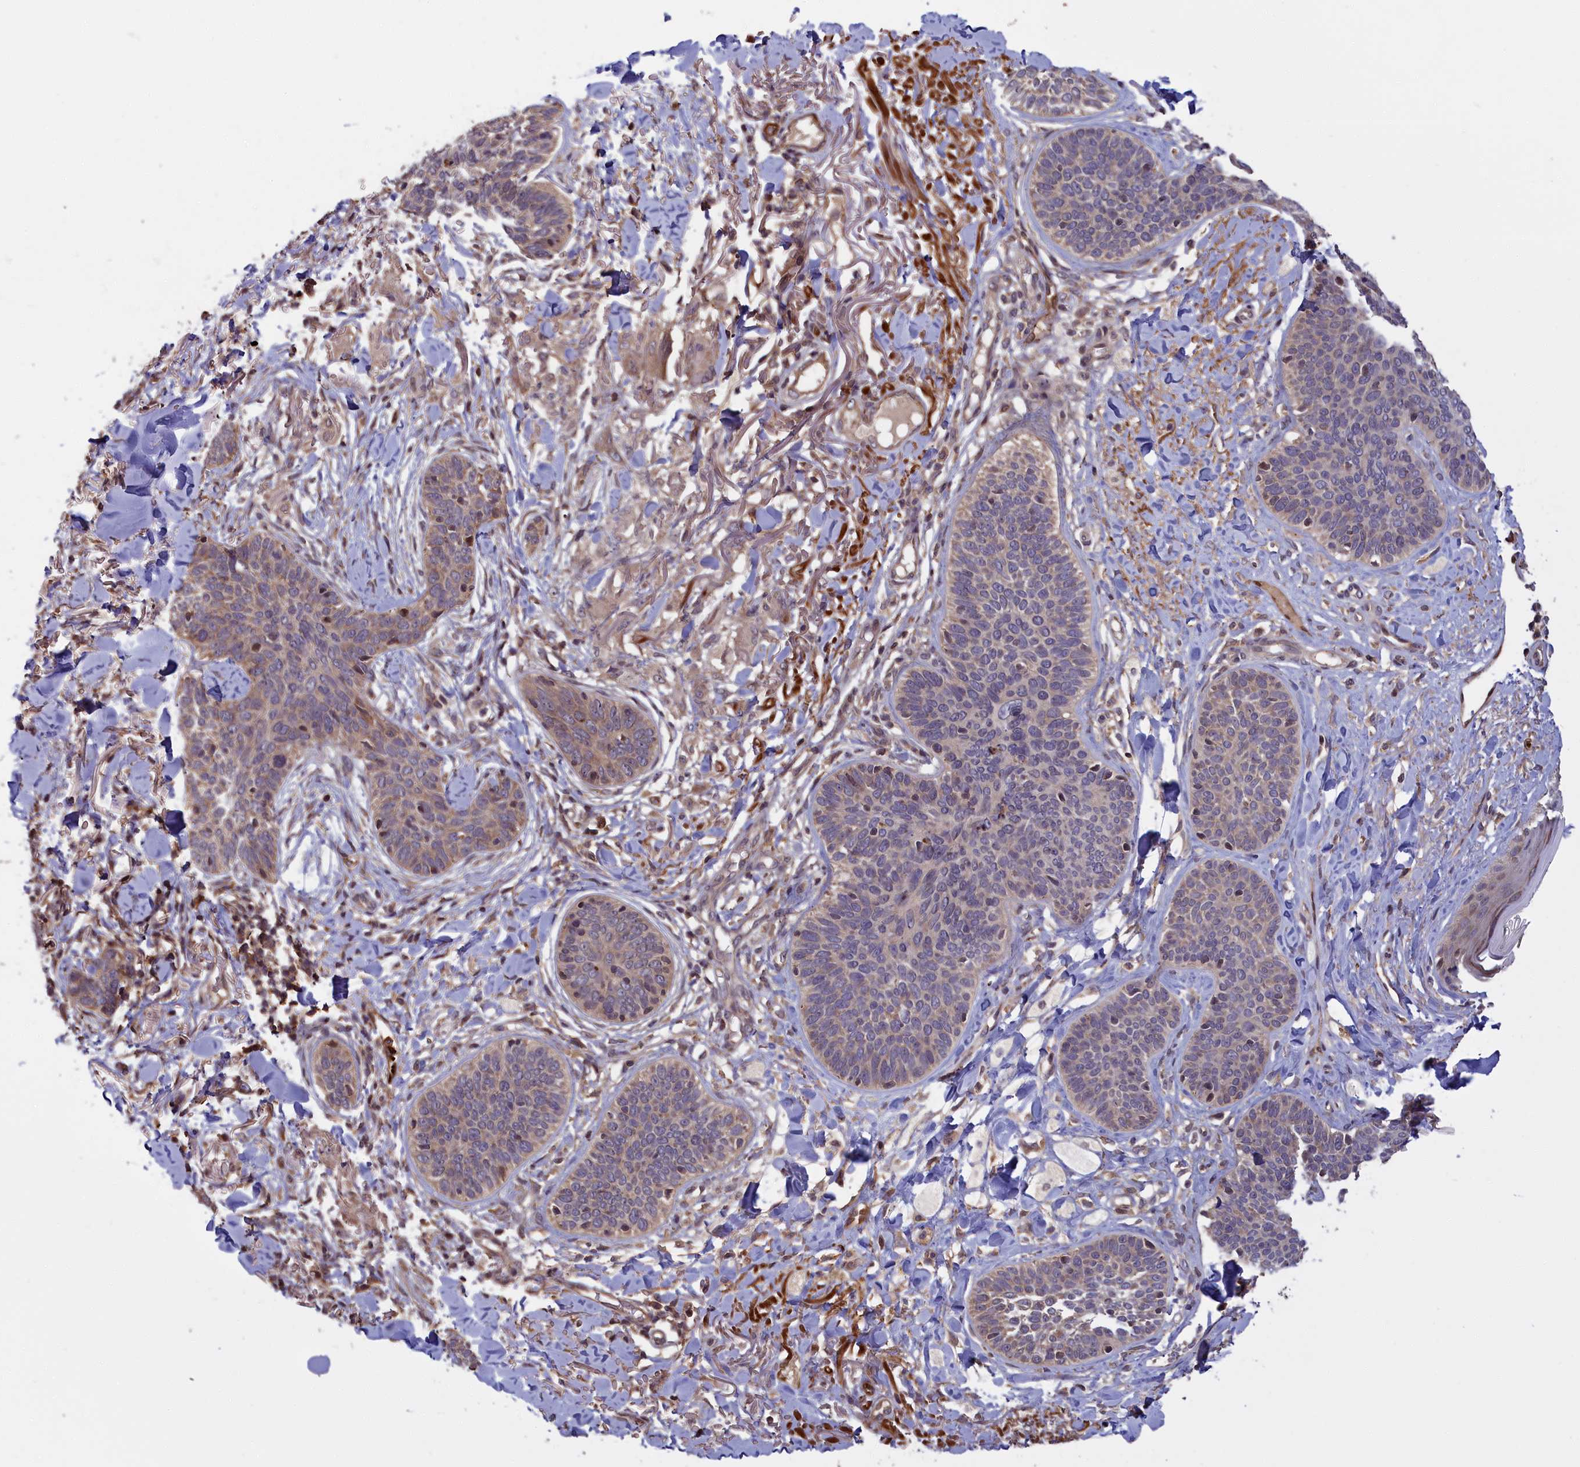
{"staining": {"intensity": "weak", "quantity": "25%-75%", "location": "cytoplasmic/membranous"}, "tissue": "skin cancer", "cell_type": "Tumor cells", "image_type": "cancer", "snomed": [{"axis": "morphology", "description": "Basal cell carcinoma"}, {"axis": "topography", "description": "Skin"}], "caption": "DAB immunohistochemical staining of human basal cell carcinoma (skin) shows weak cytoplasmic/membranous protein expression in about 25%-75% of tumor cells.", "gene": "DENND1B", "patient": {"sex": "male", "age": 85}}